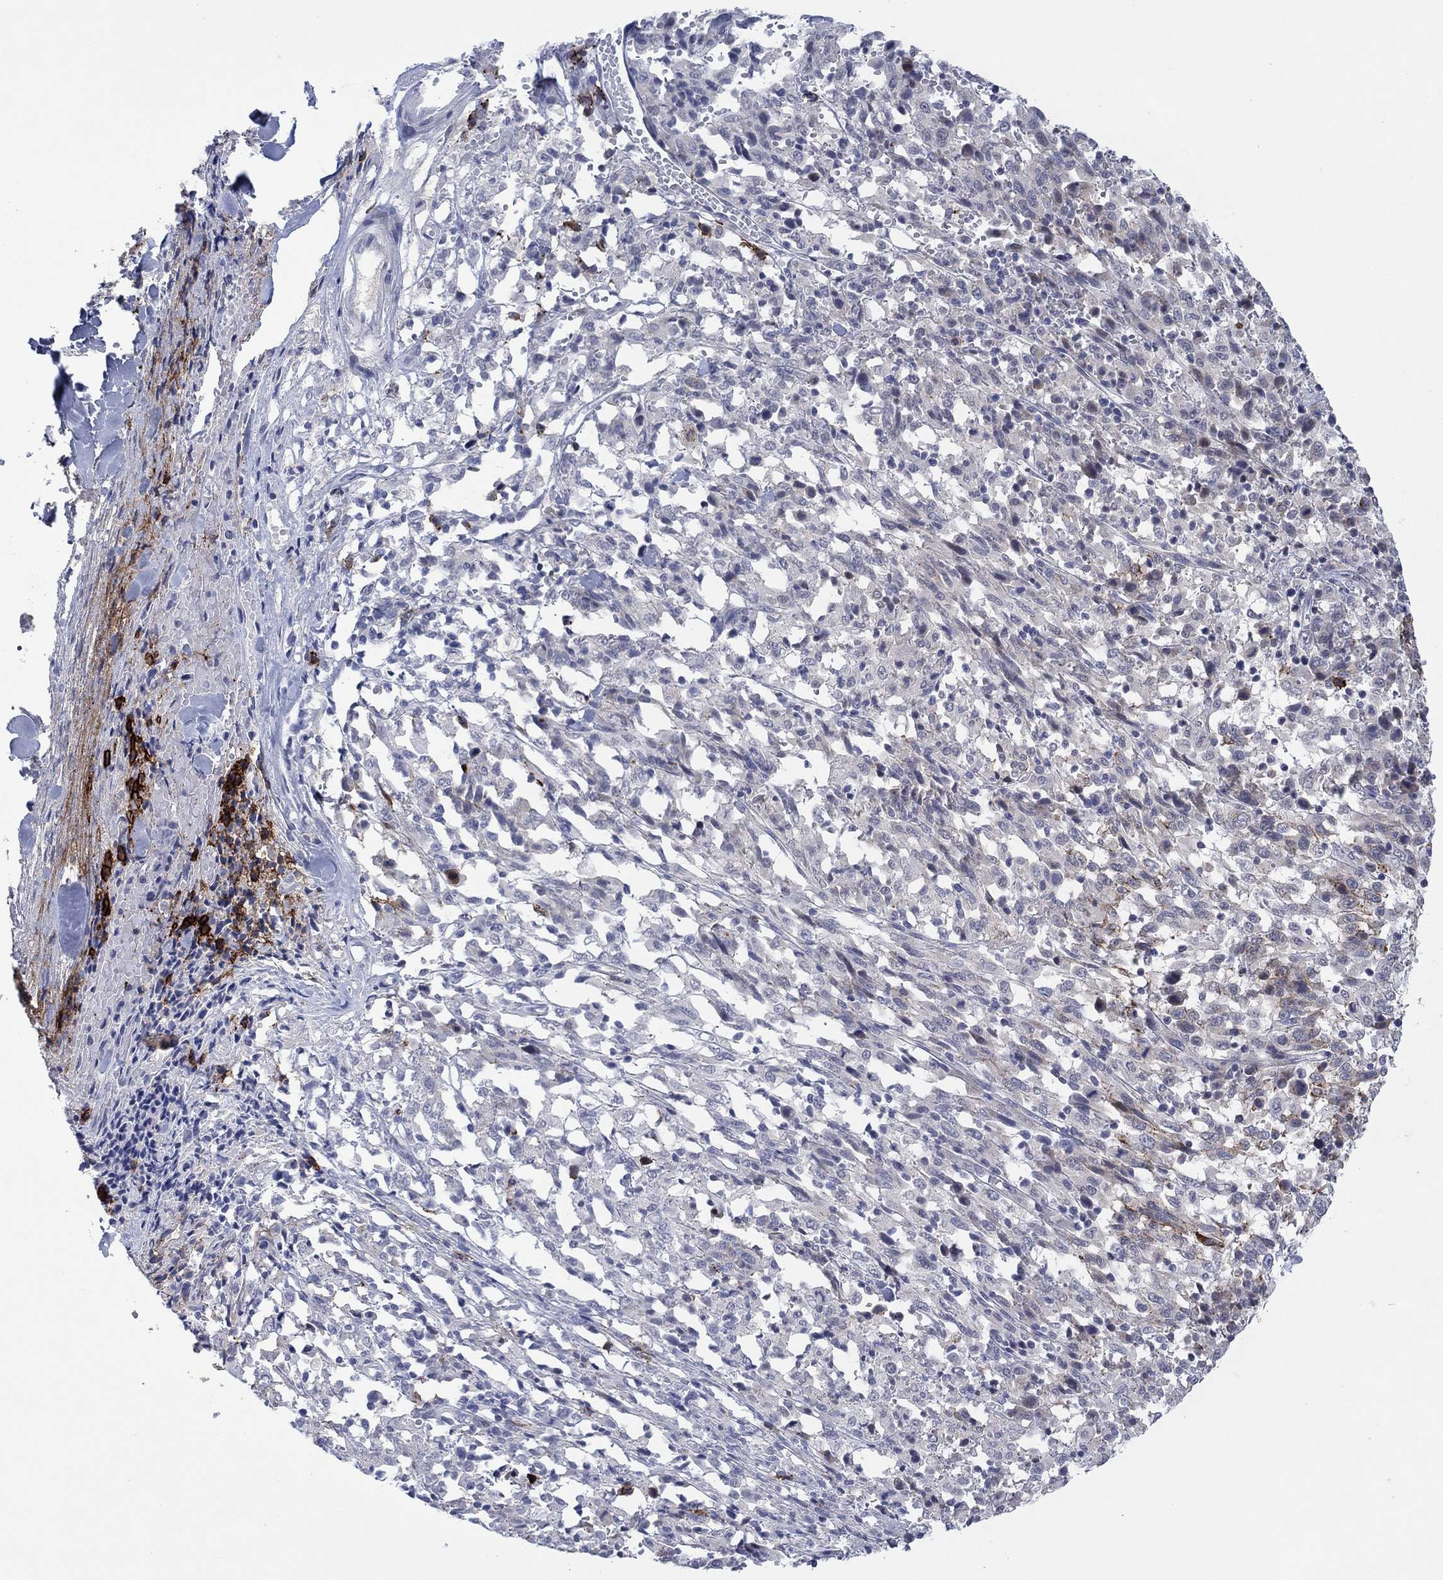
{"staining": {"intensity": "strong", "quantity": "<25%", "location": "cytoplasmic/membranous"}, "tissue": "melanoma", "cell_type": "Tumor cells", "image_type": "cancer", "snomed": [{"axis": "morphology", "description": "Malignant melanoma, NOS"}, {"axis": "topography", "description": "Skin"}], "caption": "Malignant melanoma stained with IHC exhibits strong cytoplasmic/membranous staining in approximately <25% of tumor cells. (DAB IHC with brightfield microscopy, high magnification).", "gene": "SDC1", "patient": {"sex": "female", "age": 91}}